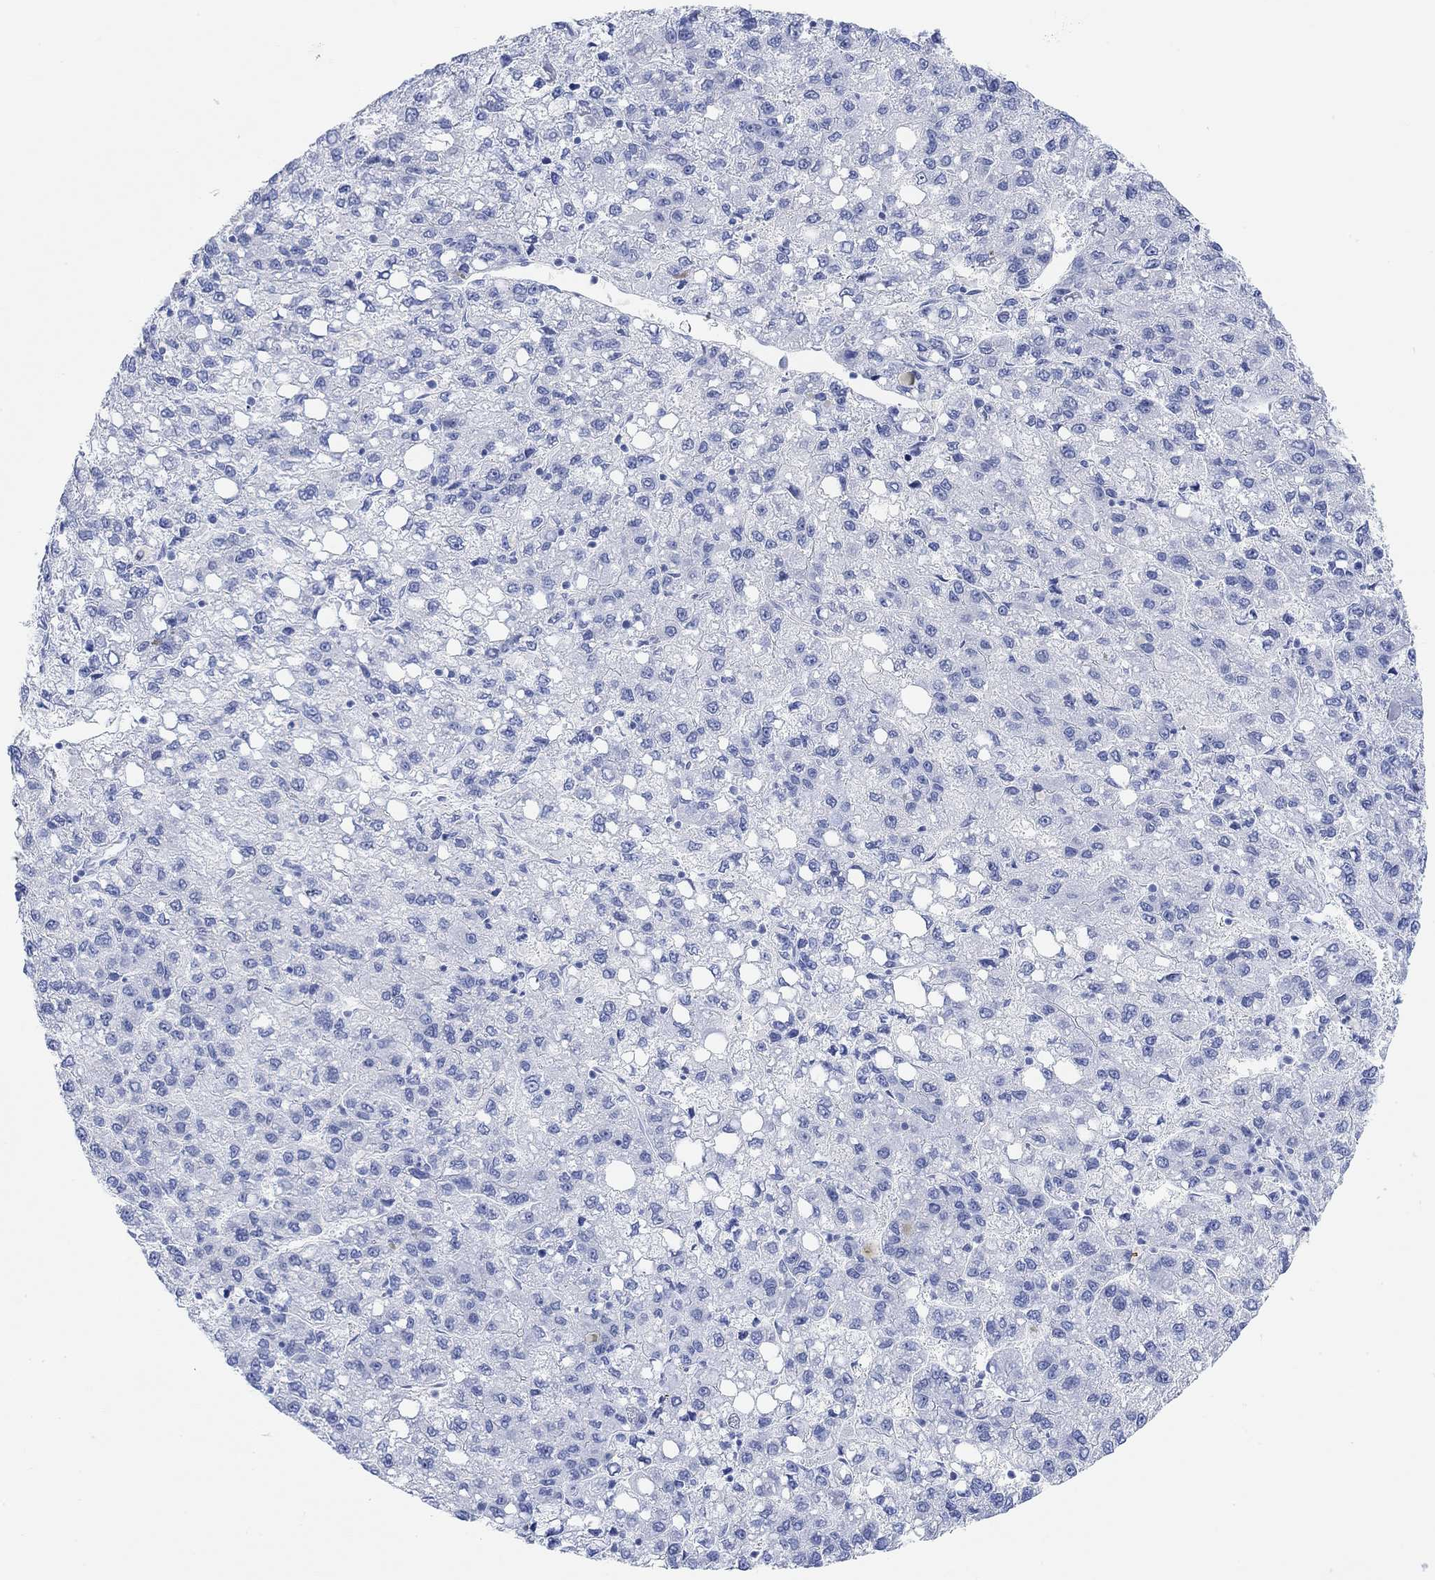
{"staining": {"intensity": "negative", "quantity": "none", "location": "none"}, "tissue": "liver cancer", "cell_type": "Tumor cells", "image_type": "cancer", "snomed": [{"axis": "morphology", "description": "Carcinoma, Hepatocellular, NOS"}, {"axis": "topography", "description": "Liver"}], "caption": "Human hepatocellular carcinoma (liver) stained for a protein using immunohistochemistry displays no staining in tumor cells.", "gene": "ANKRD33", "patient": {"sex": "female", "age": 82}}